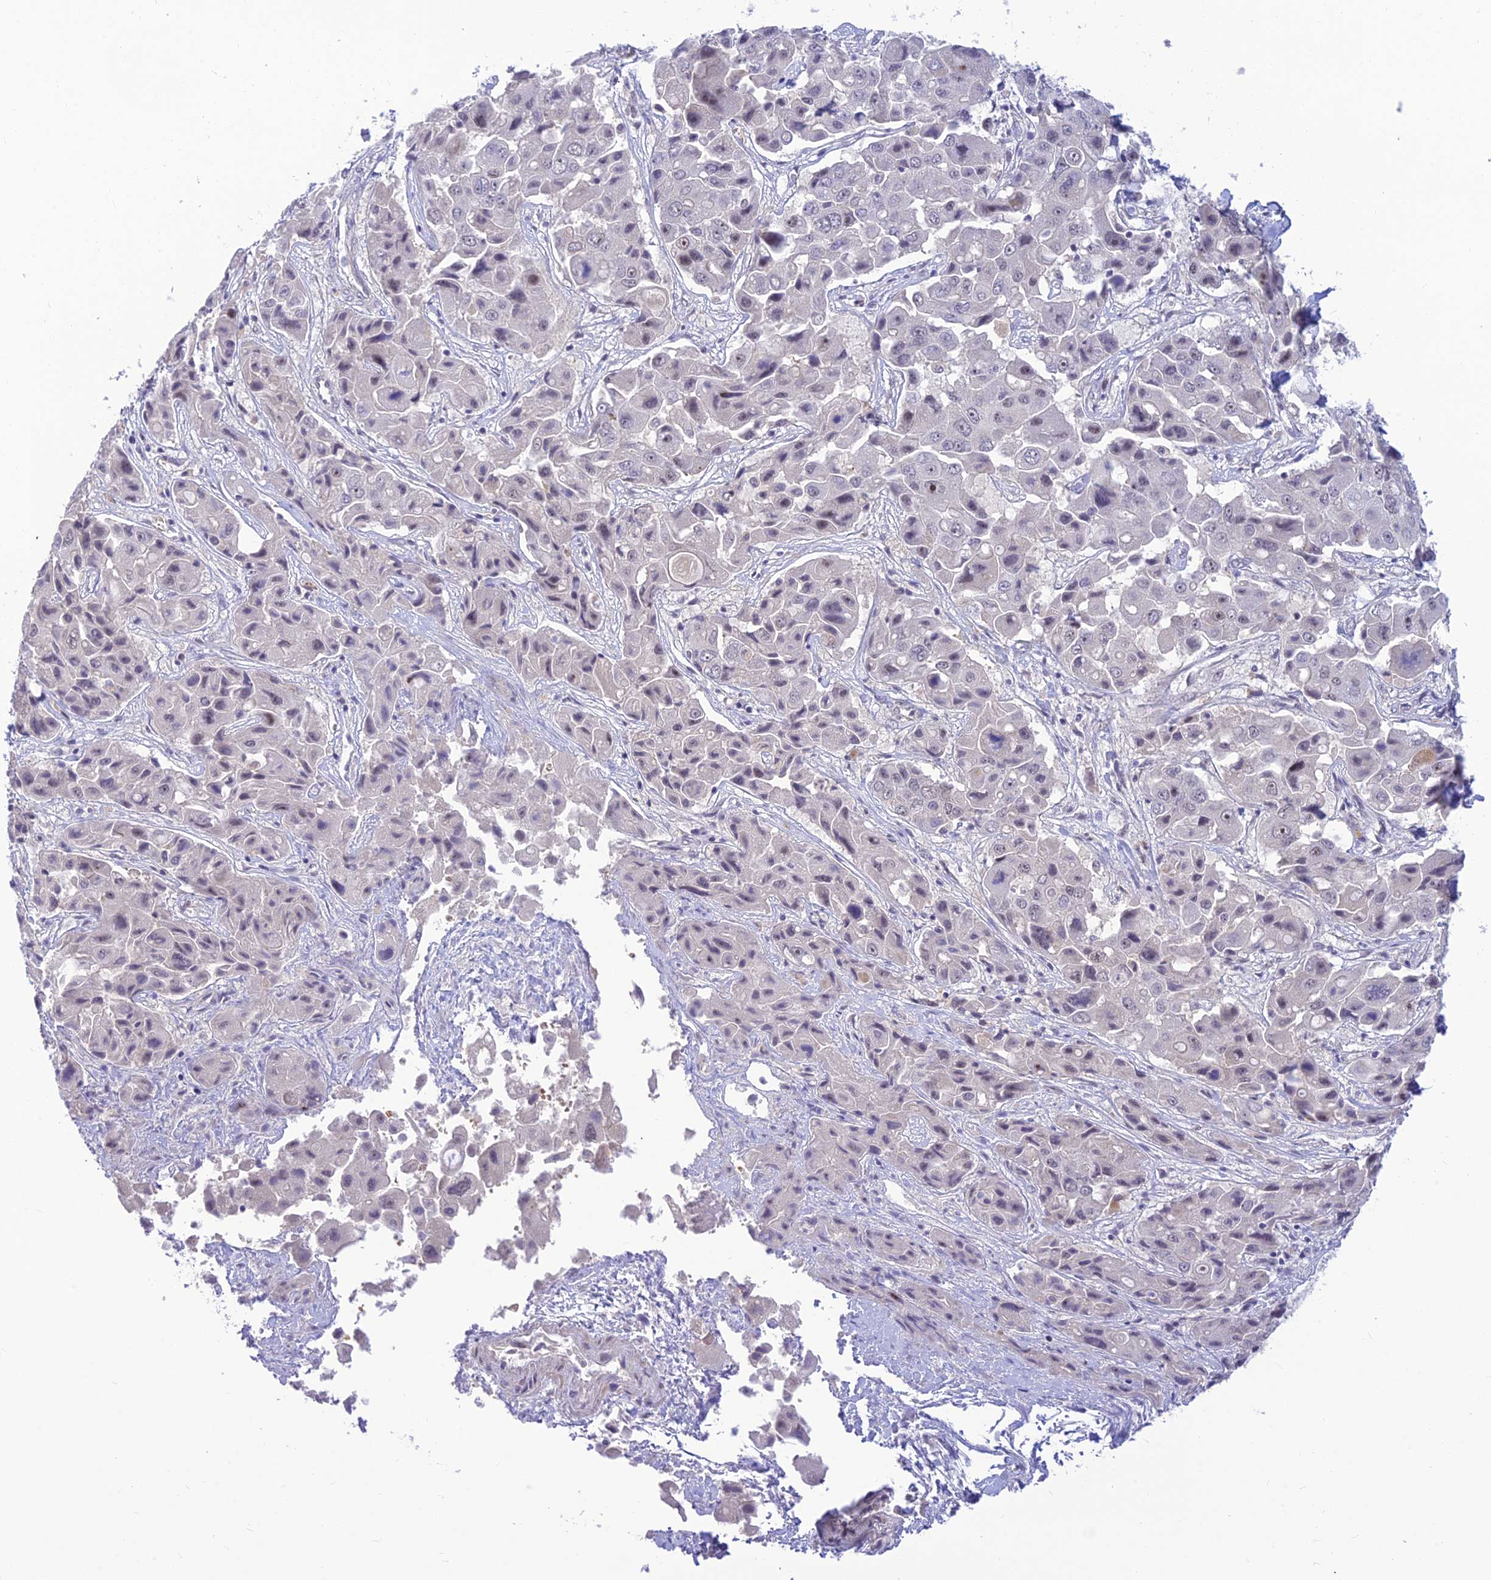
{"staining": {"intensity": "negative", "quantity": "none", "location": "none"}, "tissue": "liver cancer", "cell_type": "Tumor cells", "image_type": "cancer", "snomed": [{"axis": "morphology", "description": "Cholangiocarcinoma"}, {"axis": "topography", "description": "Liver"}], "caption": "The immunohistochemistry micrograph has no significant staining in tumor cells of cholangiocarcinoma (liver) tissue.", "gene": "ASPDH", "patient": {"sex": "male", "age": 67}}